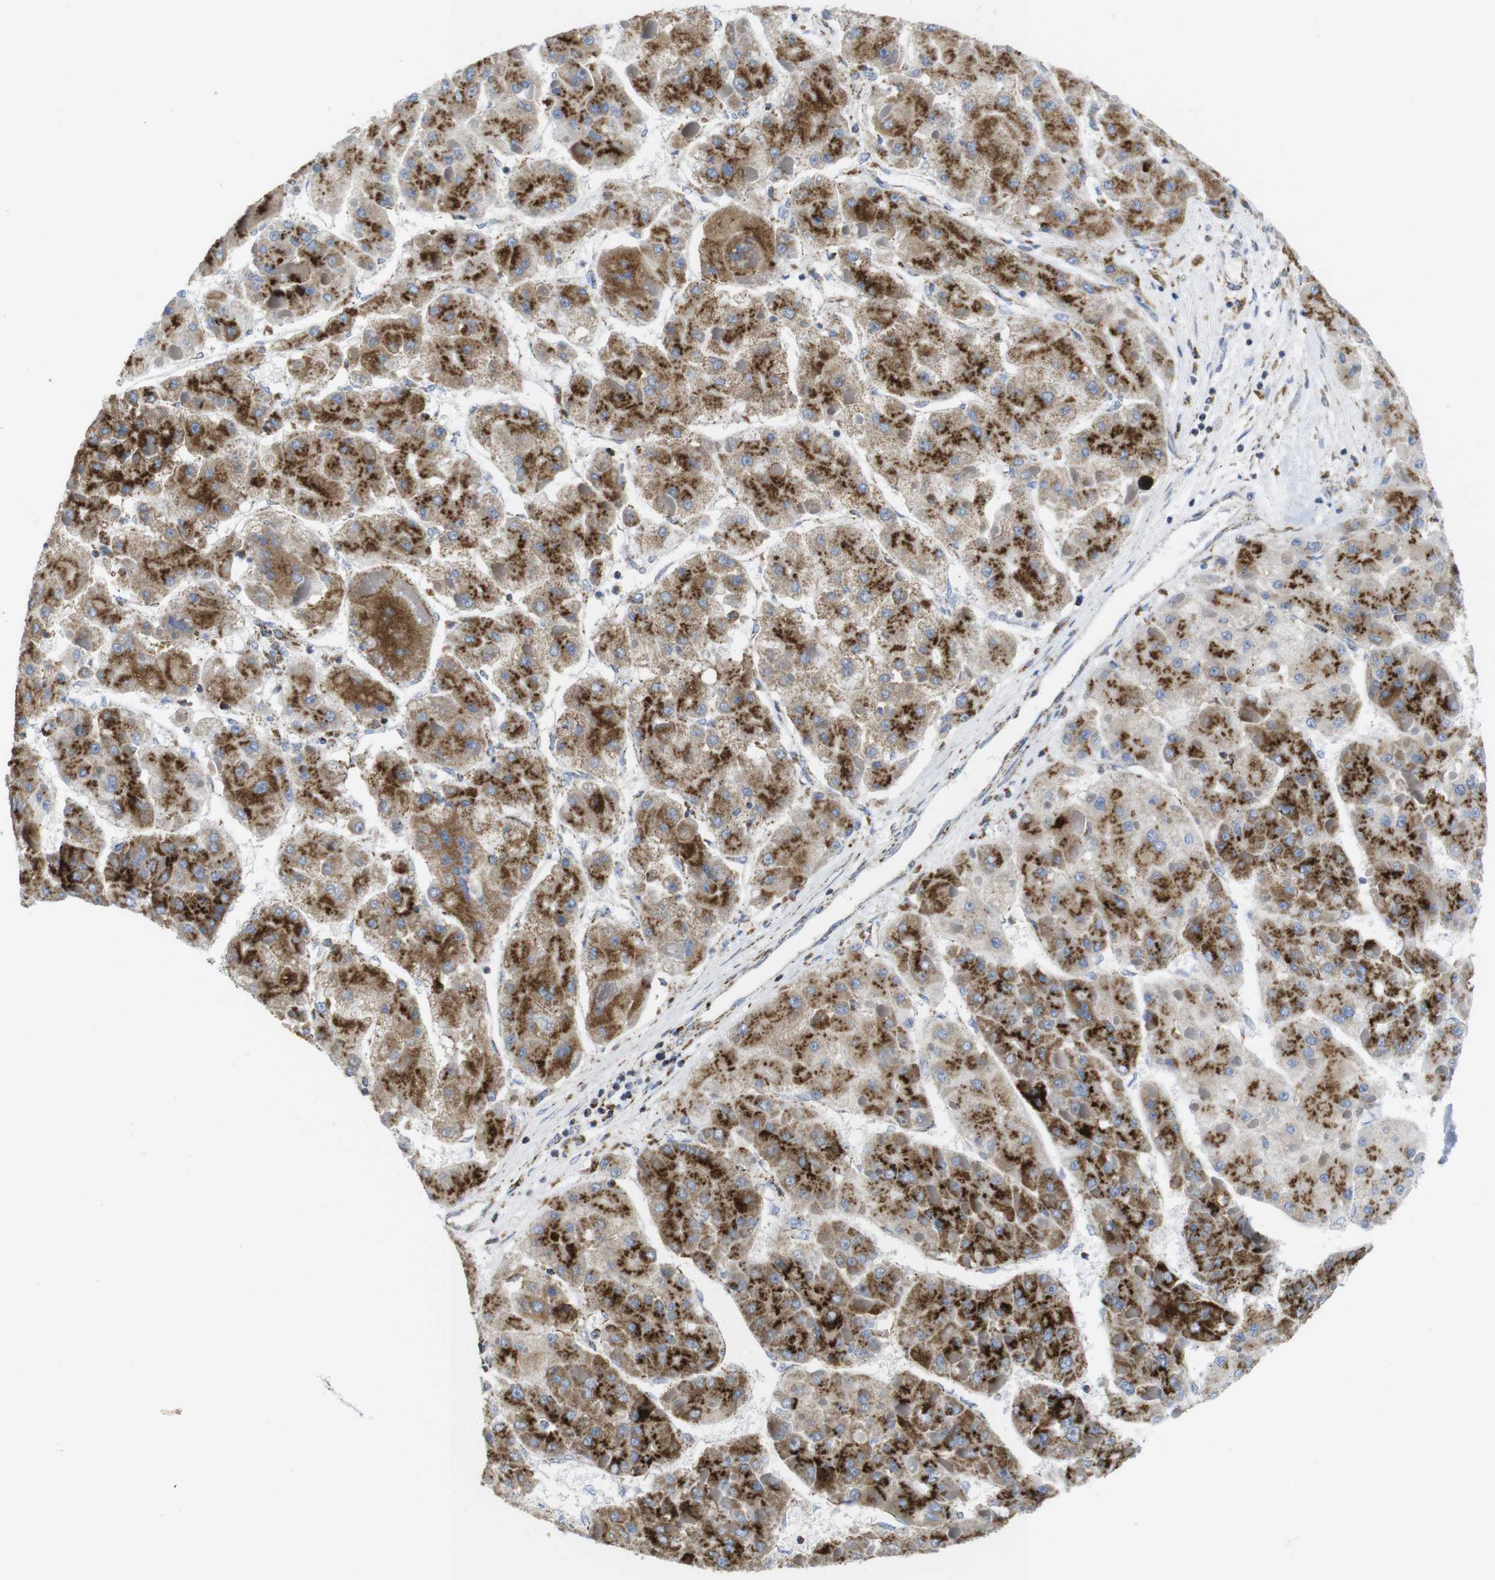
{"staining": {"intensity": "strong", "quantity": ">75%", "location": "cytoplasmic/membranous"}, "tissue": "liver cancer", "cell_type": "Tumor cells", "image_type": "cancer", "snomed": [{"axis": "morphology", "description": "Carcinoma, Hepatocellular, NOS"}, {"axis": "topography", "description": "Liver"}], "caption": "Brown immunohistochemical staining in human hepatocellular carcinoma (liver) reveals strong cytoplasmic/membranous staining in about >75% of tumor cells. (DAB IHC with brightfield microscopy, high magnification).", "gene": "TMEM192", "patient": {"sex": "female", "age": 73}}